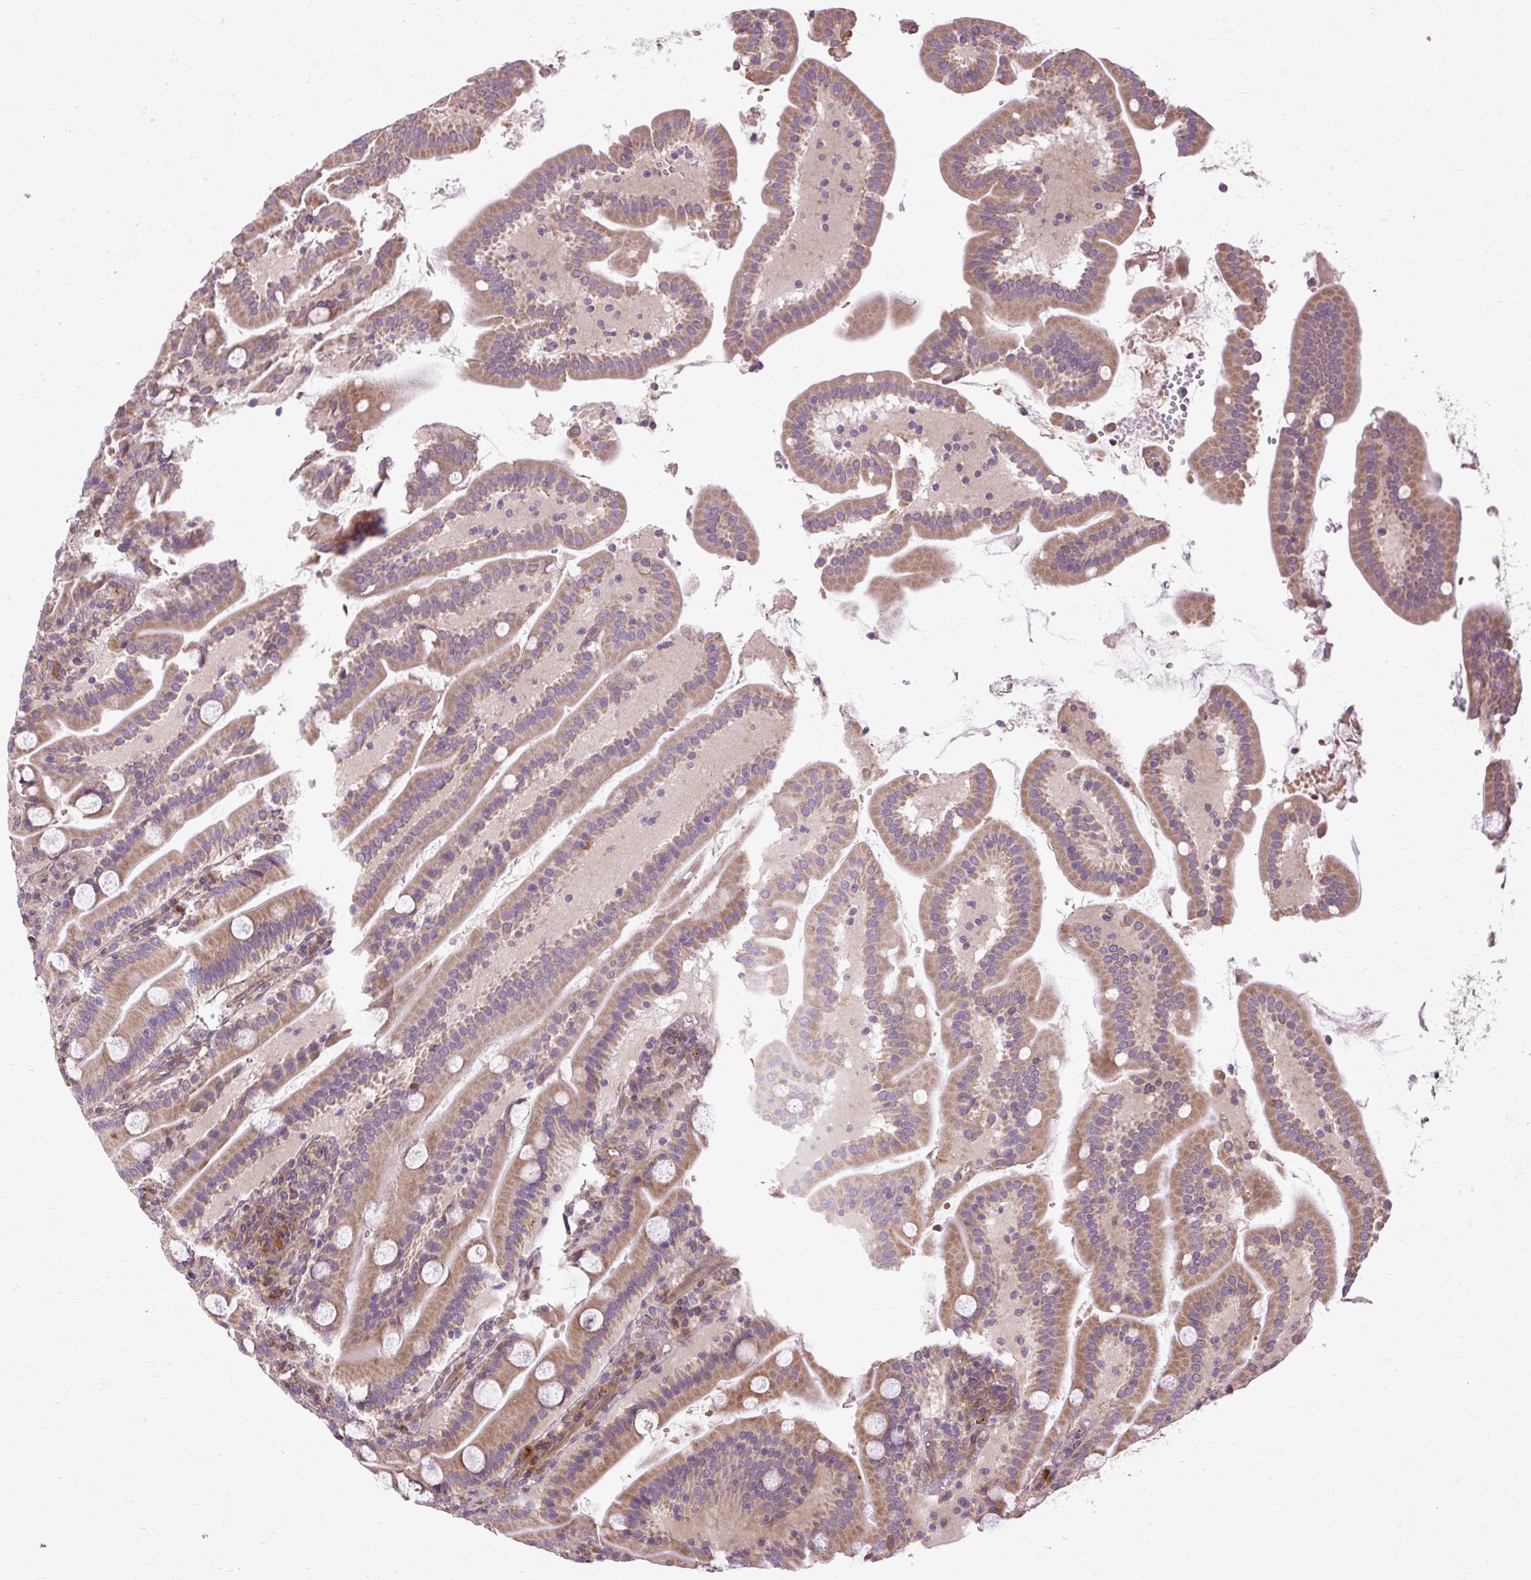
{"staining": {"intensity": "moderate", "quantity": ">75%", "location": "cytoplasmic/membranous"}, "tissue": "duodenum", "cell_type": "Glandular cells", "image_type": "normal", "snomed": [{"axis": "morphology", "description": "Normal tissue, NOS"}, {"axis": "topography", "description": "Duodenum"}], "caption": "Duodenum stained with DAB (3,3'-diaminobenzidine) immunohistochemistry displays medium levels of moderate cytoplasmic/membranous positivity in about >75% of glandular cells. (DAB = brown stain, brightfield microscopy at high magnification).", "gene": "FLRT1", "patient": {"sex": "male", "age": 55}}